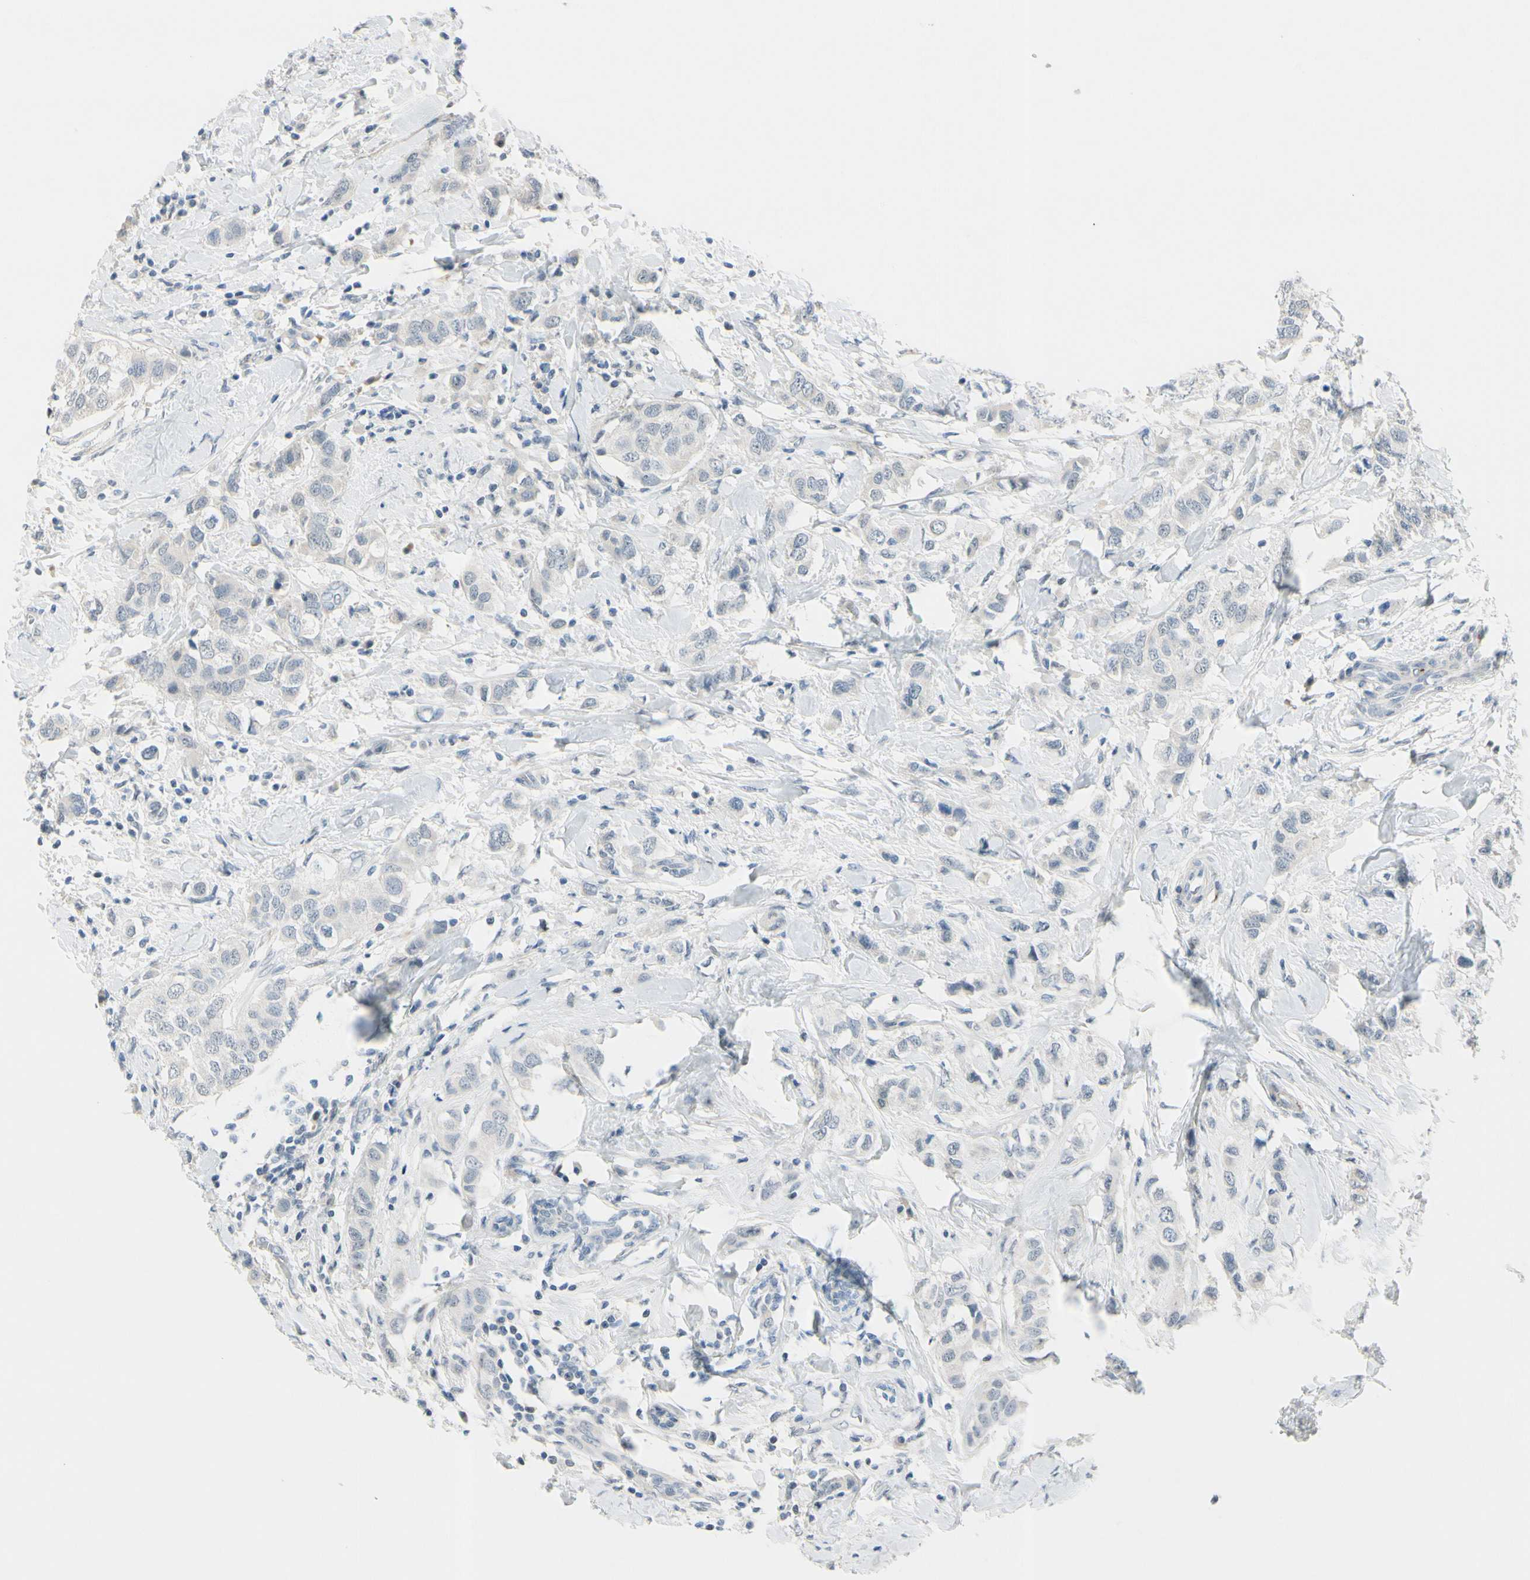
{"staining": {"intensity": "negative", "quantity": "none", "location": "none"}, "tissue": "breast cancer", "cell_type": "Tumor cells", "image_type": "cancer", "snomed": [{"axis": "morphology", "description": "Duct carcinoma"}, {"axis": "topography", "description": "Breast"}], "caption": "A histopathology image of human breast cancer (infiltrating ductal carcinoma) is negative for staining in tumor cells.", "gene": "B4GALNT1", "patient": {"sex": "female", "age": 50}}